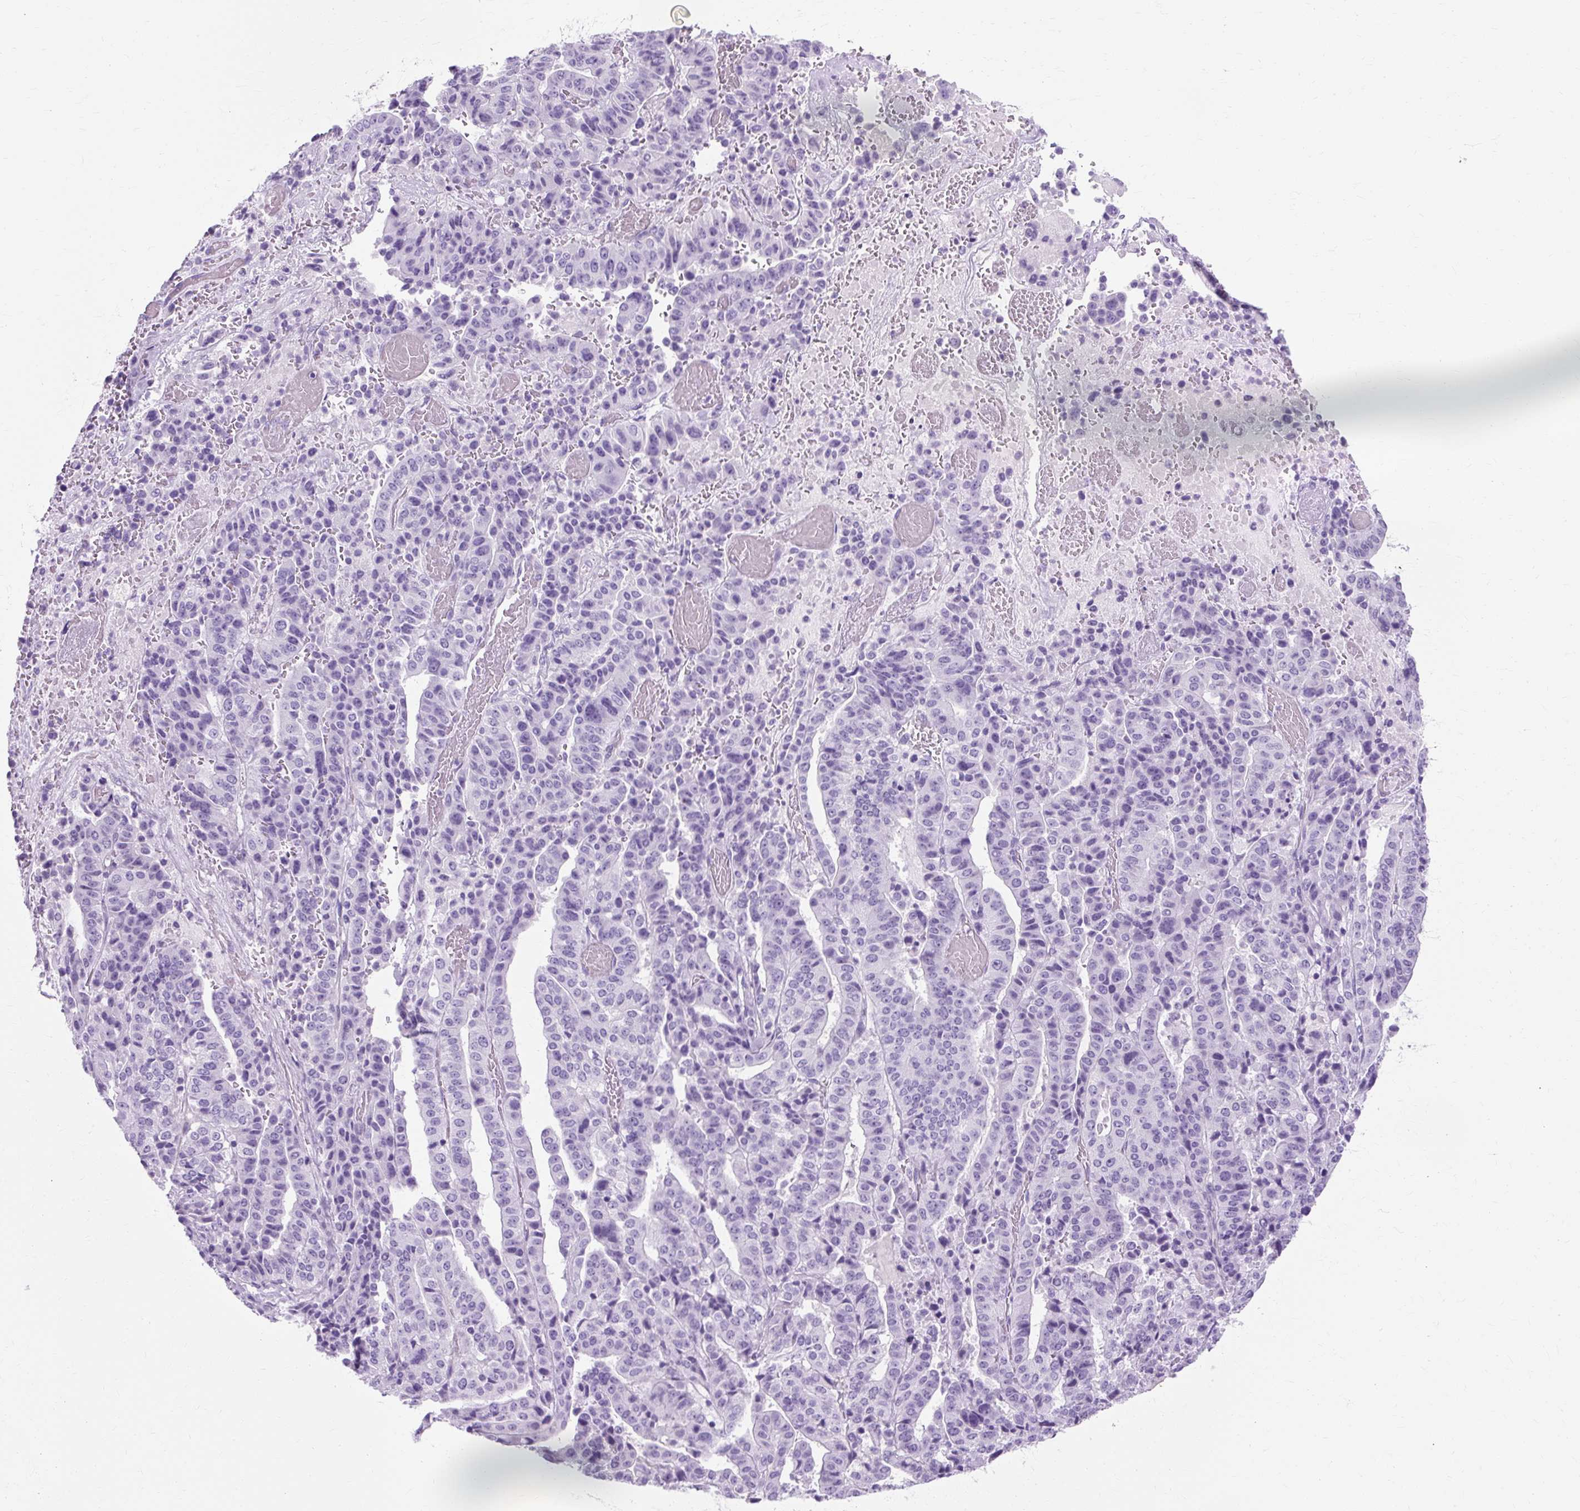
{"staining": {"intensity": "negative", "quantity": "none", "location": "none"}, "tissue": "stomach cancer", "cell_type": "Tumor cells", "image_type": "cancer", "snomed": [{"axis": "morphology", "description": "Adenocarcinoma, NOS"}, {"axis": "topography", "description": "Stomach"}], "caption": "This histopathology image is of stomach adenocarcinoma stained with immunohistochemistry to label a protein in brown with the nuclei are counter-stained blue. There is no expression in tumor cells.", "gene": "TMEM89", "patient": {"sex": "male", "age": 48}}